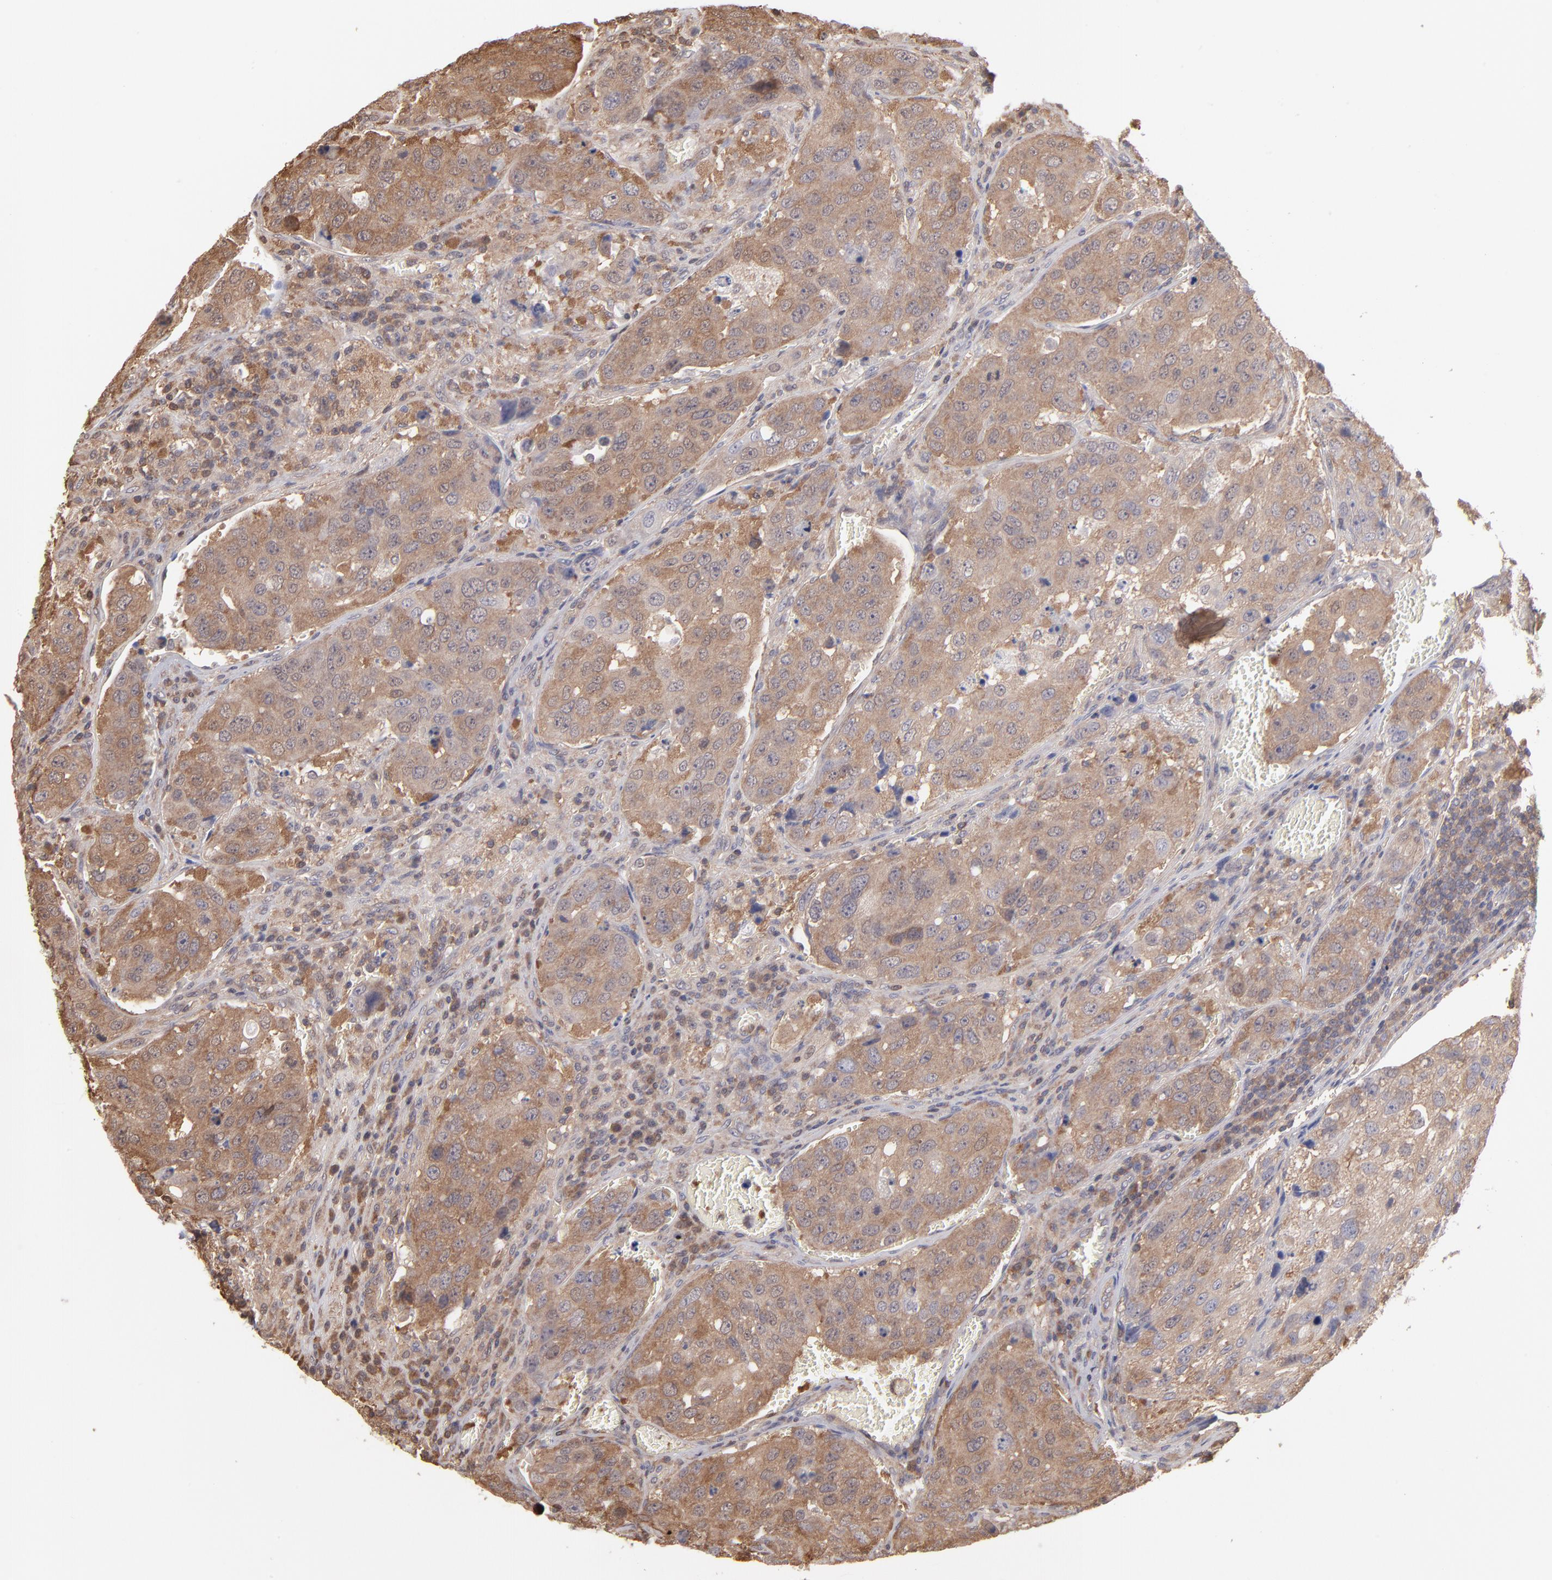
{"staining": {"intensity": "strong", "quantity": ">75%", "location": "cytoplasmic/membranous"}, "tissue": "urothelial cancer", "cell_type": "Tumor cells", "image_type": "cancer", "snomed": [{"axis": "morphology", "description": "Urothelial carcinoma, High grade"}, {"axis": "topography", "description": "Lymph node"}, {"axis": "topography", "description": "Urinary bladder"}], "caption": "Strong cytoplasmic/membranous positivity for a protein is seen in approximately >75% of tumor cells of high-grade urothelial carcinoma using immunohistochemistry.", "gene": "MAP2K2", "patient": {"sex": "male", "age": 51}}